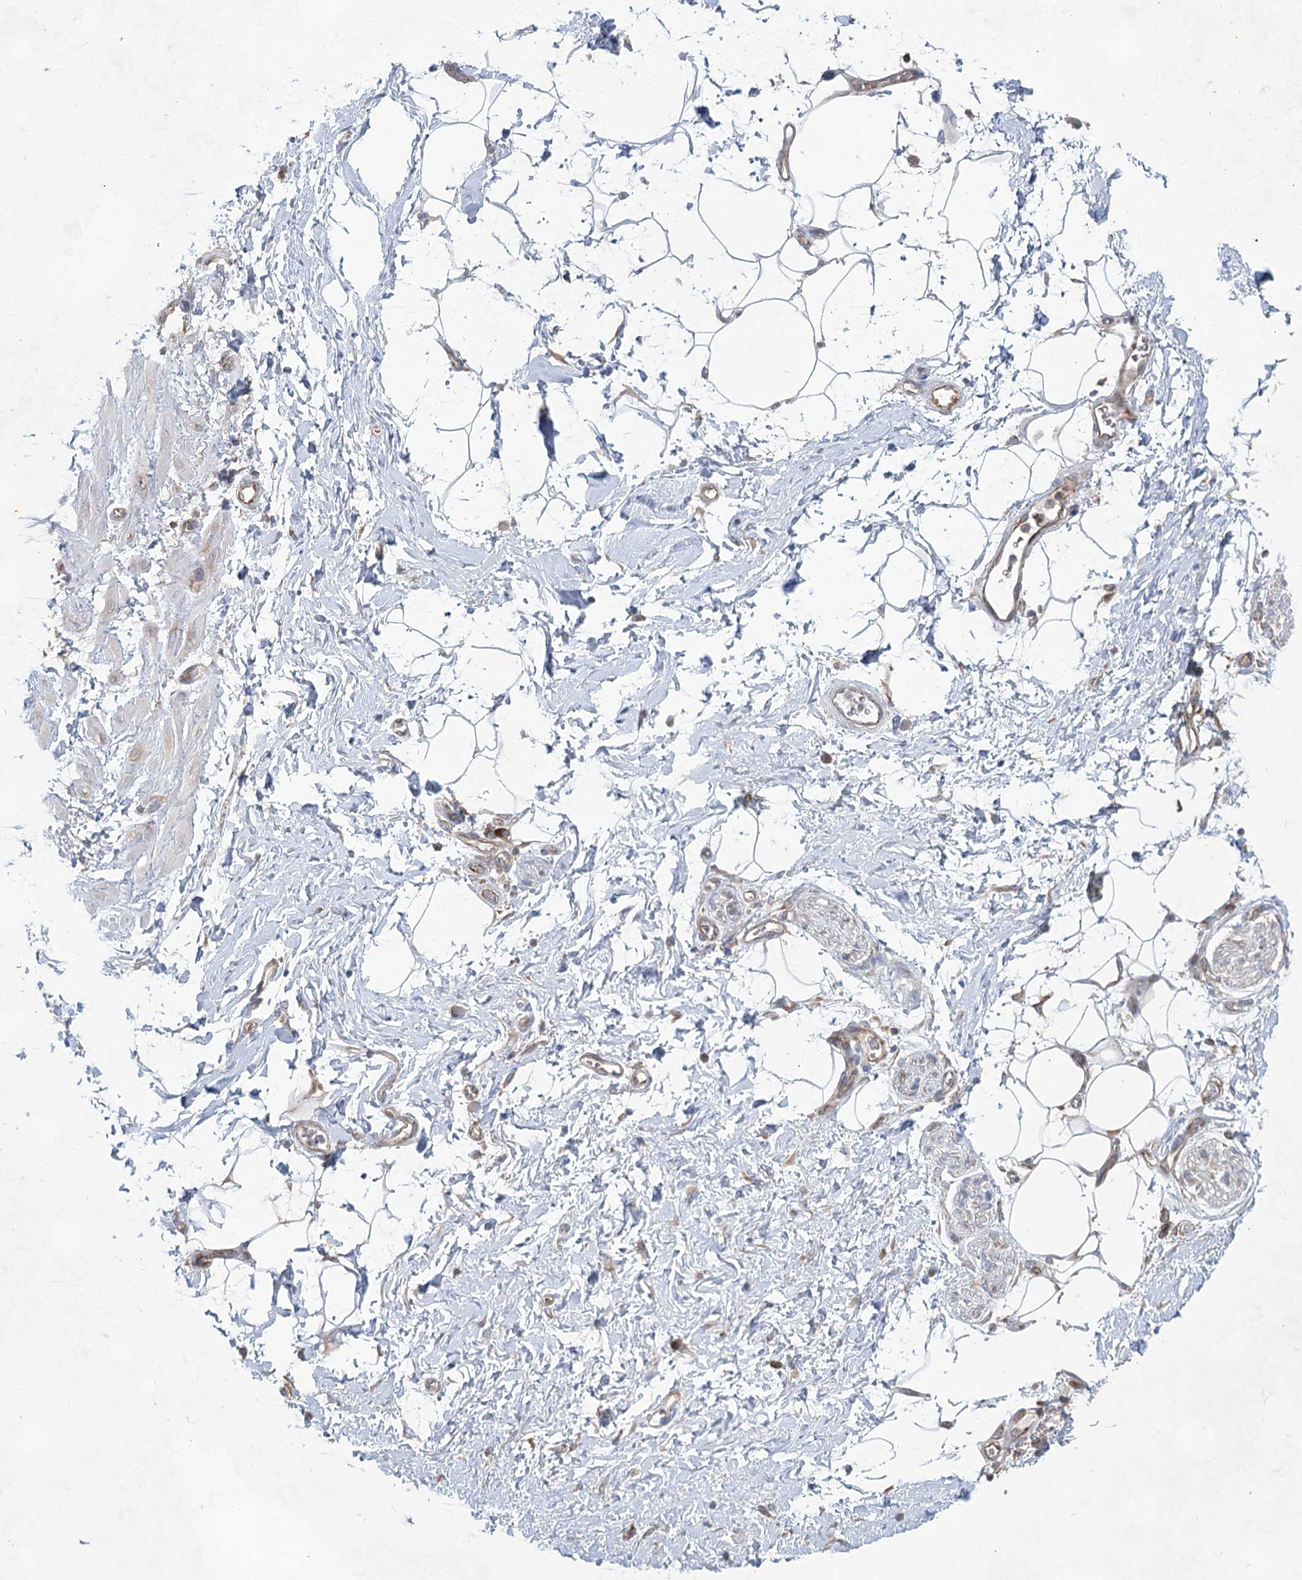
{"staining": {"intensity": "weak", "quantity": "<25%", "location": "cytoplasmic/membranous"}, "tissue": "adipose tissue", "cell_type": "Adipocytes", "image_type": "normal", "snomed": [{"axis": "morphology", "description": "Normal tissue, NOS"}, {"axis": "morphology", "description": "Adenocarcinoma, NOS"}, {"axis": "topography", "description": "Pancreas"}, {"axis": "topography", "description": "Peripheral nerve tissue"}], "caption": "Adipocytes show no significant staining in unremarkable adipose tissue. Brightfield microscopy of IHC stained with DAB (brown) and hematoxylin (blue), captured at high magnification.", "gene": "EIF3A", "patient": {"sex": "male", "age": 59}}